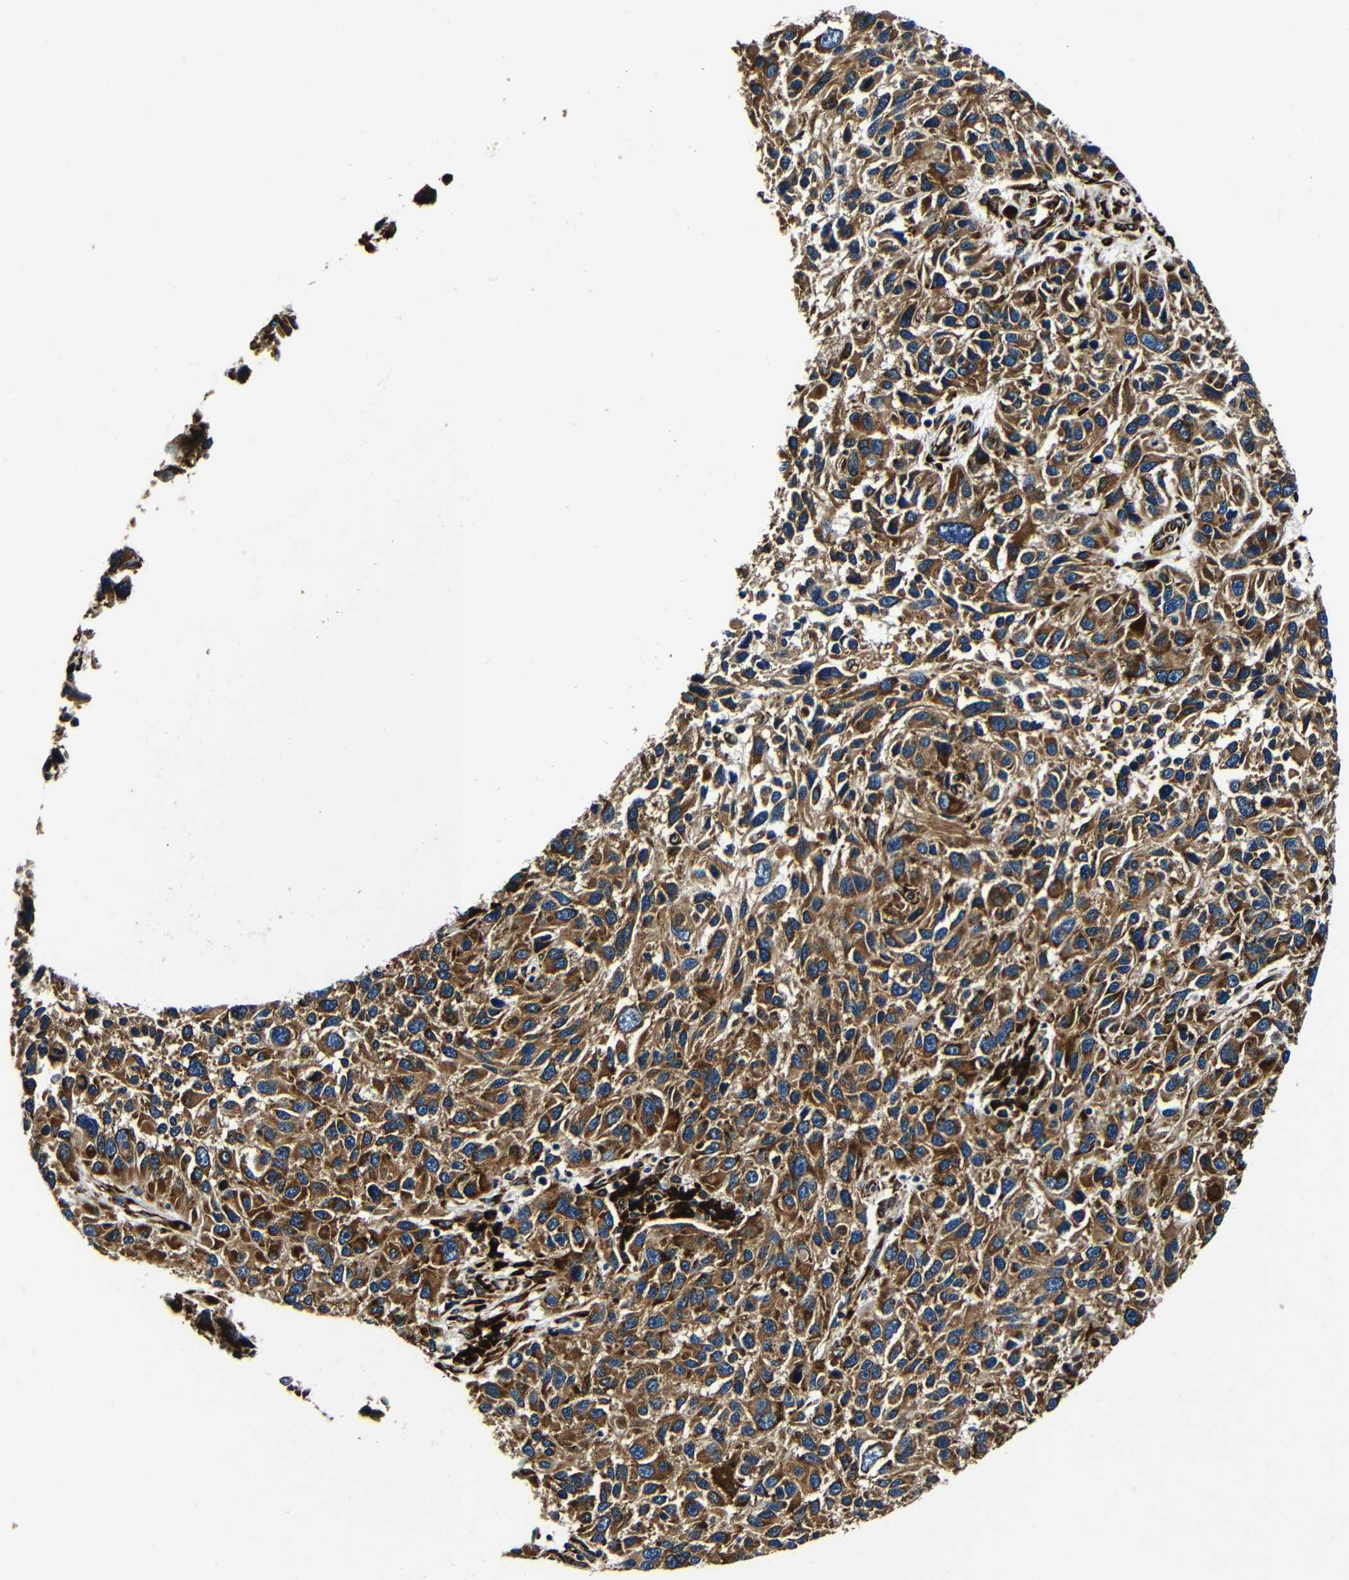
{"staining": {"intensity": "moderate", "quantity": ">75%", "location": "cytoplasmic/membranous"}, "tissue": "melanoma", "cell_type": "Tumor cells", "image_type": "cancer", "snomed": [{"axis": "morphology", "description": "Malignant melanoma, NOS"}, {"axis": "topography", "description": "Skin"}], "caption": "Immunohistochemistry (IHC) histopathology image of human malignant melanoma stained for a protein (brown), which shows medium levels of moderate cytoplasmic/membranous positivity in approximately >75% of tumor cells.", "gene": "RRBP1", "patient": {"sex": "male", "age": 53}}